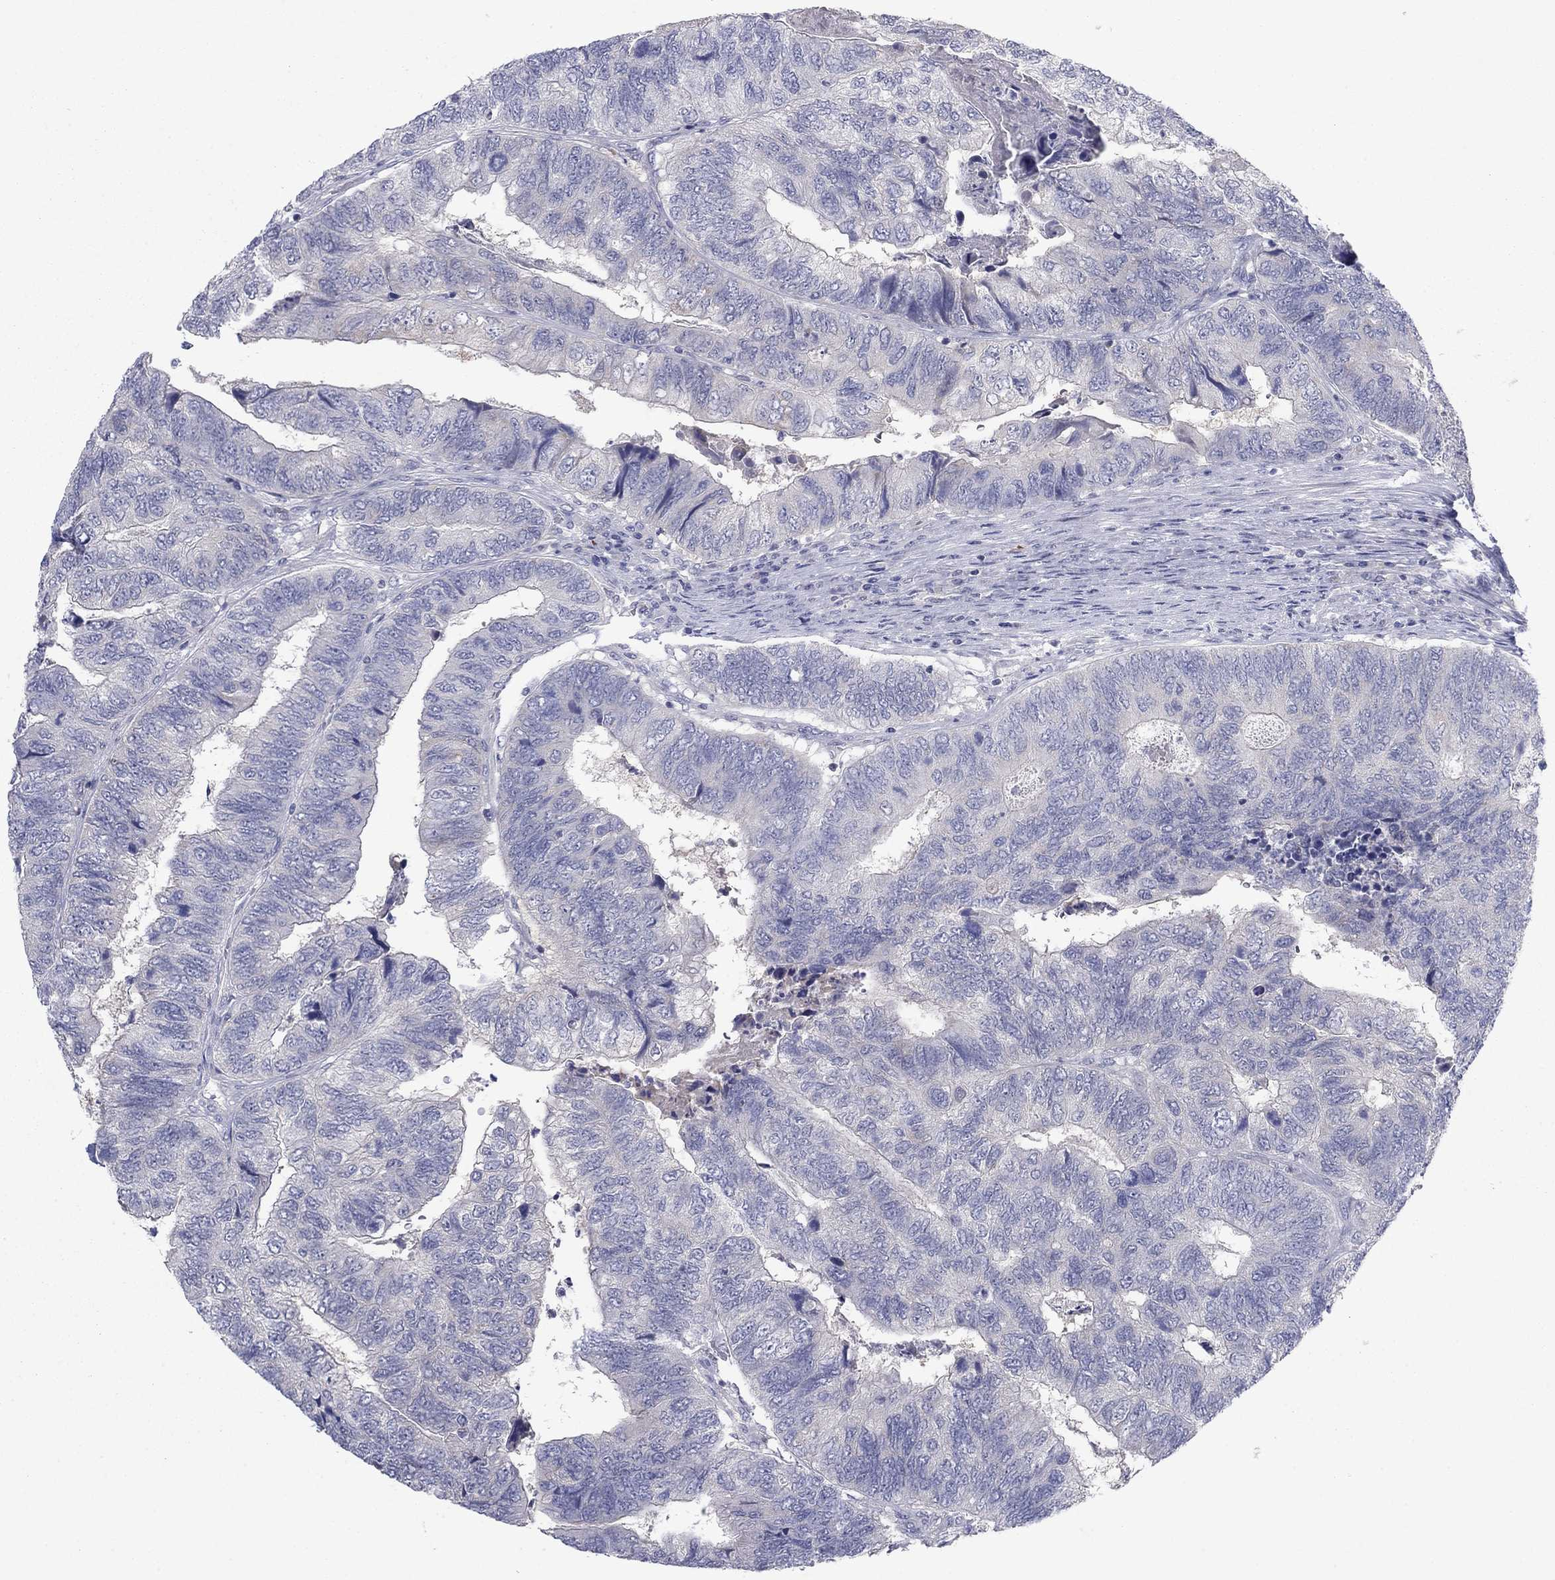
{"staining": {"intensity": "negative", "quantity": "none", "location": "none"}, "tissue": "colorectal cancer", "cell_type": "Tumor cells", "image_type": "cancer", "snomed": [{"axis": "morphology", "description": "Adenocarcinoma, NOS"}, {"axis": "topography", "description": "Colon"}], "caption": "Immunohistochemistry (IHC) histopathology image of neoplastic tissue: human adenocarcinoma (colorectal) stained with DAB exhibits no significant protein staining in tumor cells. (DAB (3,3'-diaminobenzidine) immunohistochemistry (IHC), high magnification).", "gene": "GRHPR", "patient": {"sex": "female", "age": 67}}